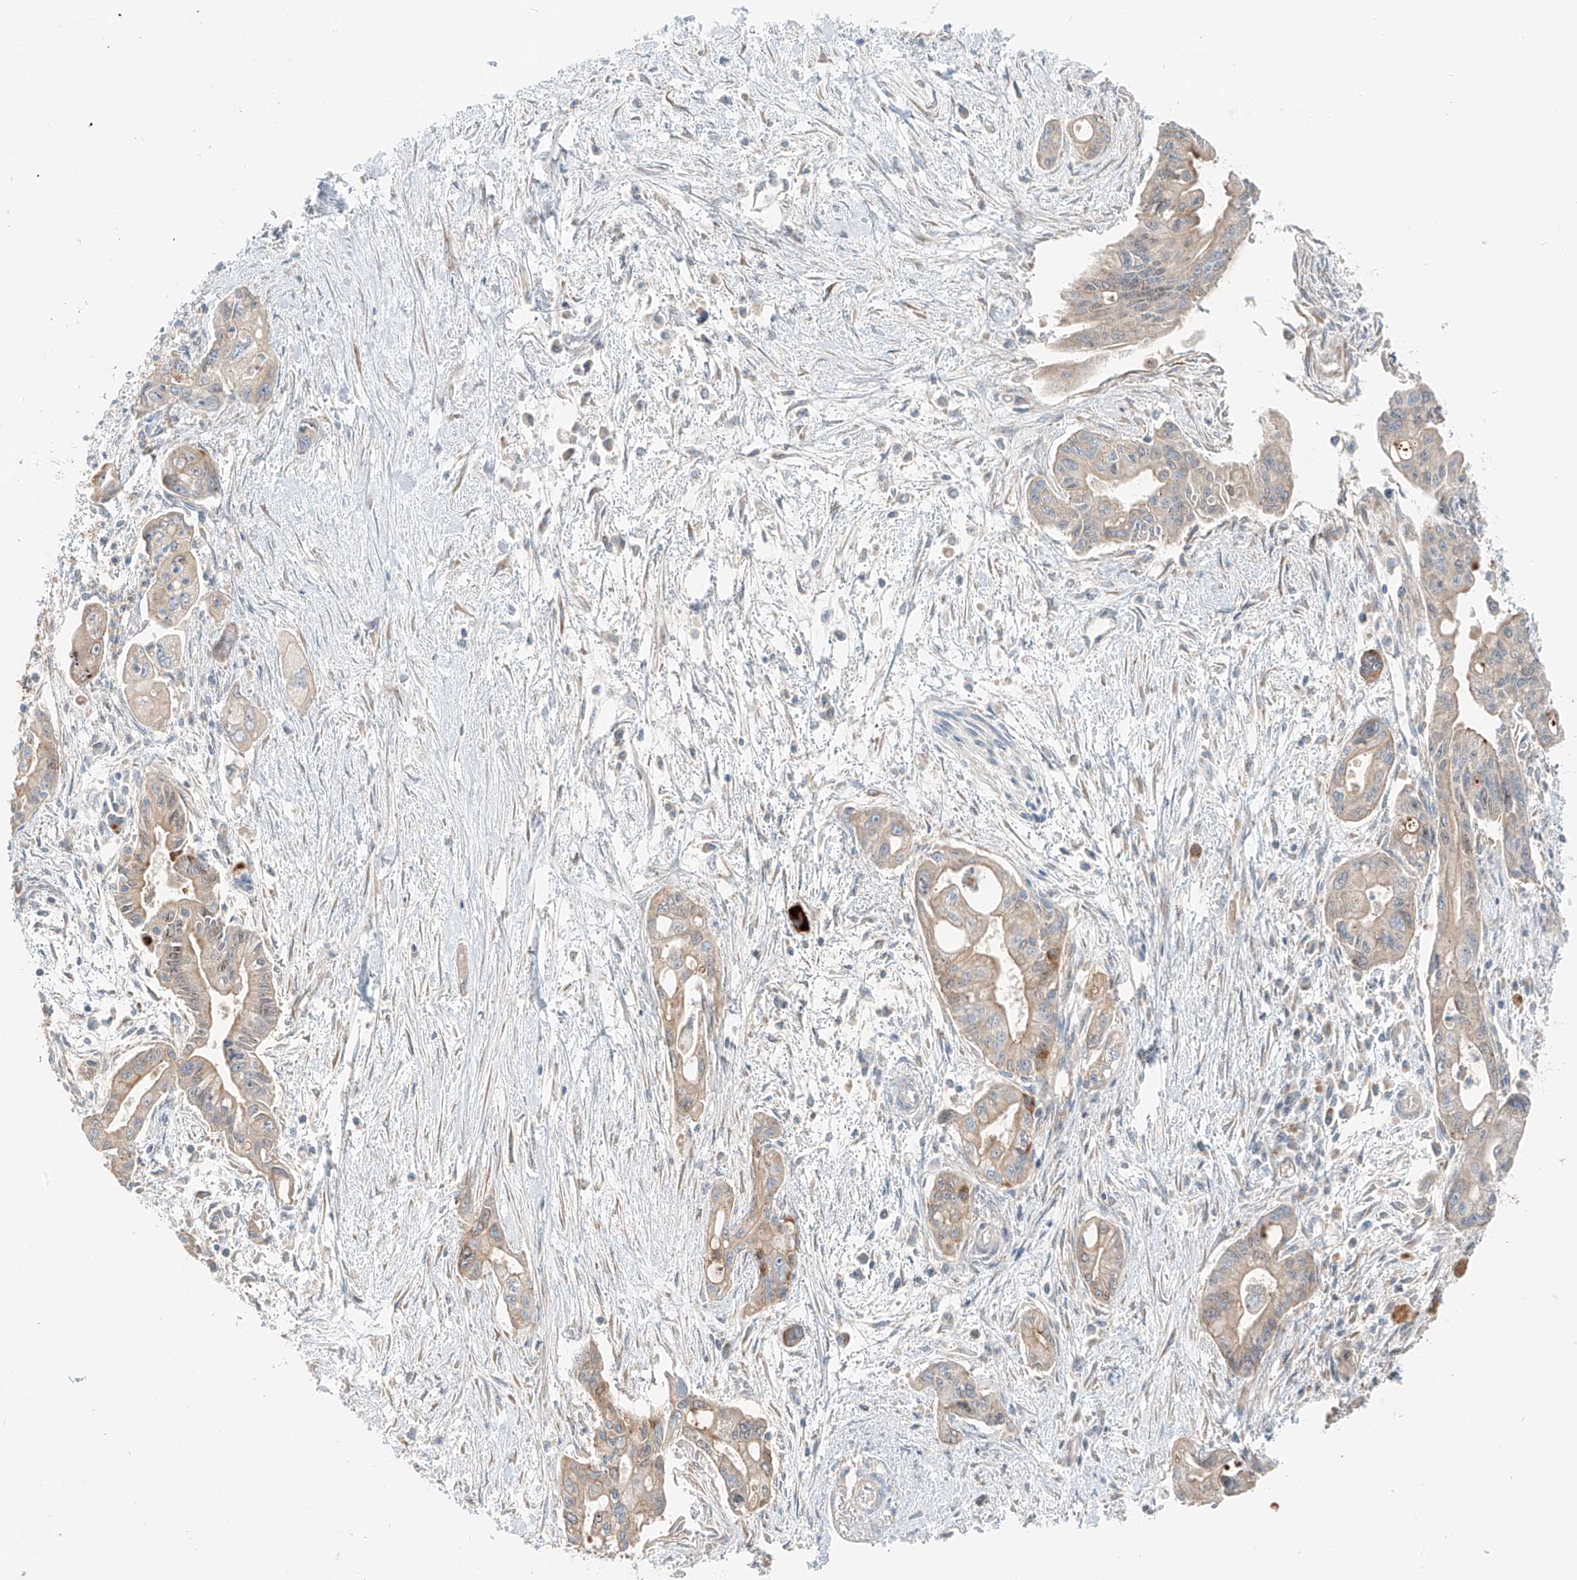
{"staining": {"intensity": "weak", "quantity": ">75%", "location": "cytoplasmic/membranous"}, "tissue": "pancreatic cancer", "cell_type": "Tumor cells", "image_type": "cancer", "snomed": [{"axis": "morphology", "description": "Adenocarcinoma, NOS"}, {"axis": "topography", "description": "Pancreas"}], "caption": "Brown immunohistochemical staining in human pancreatic adenocarcinoma displays weak cytoplasmic/membranous positivity in about >75% of tumor cells.", "gene": "FSTL1", "patient": {"sex": "male", "age": 70}}